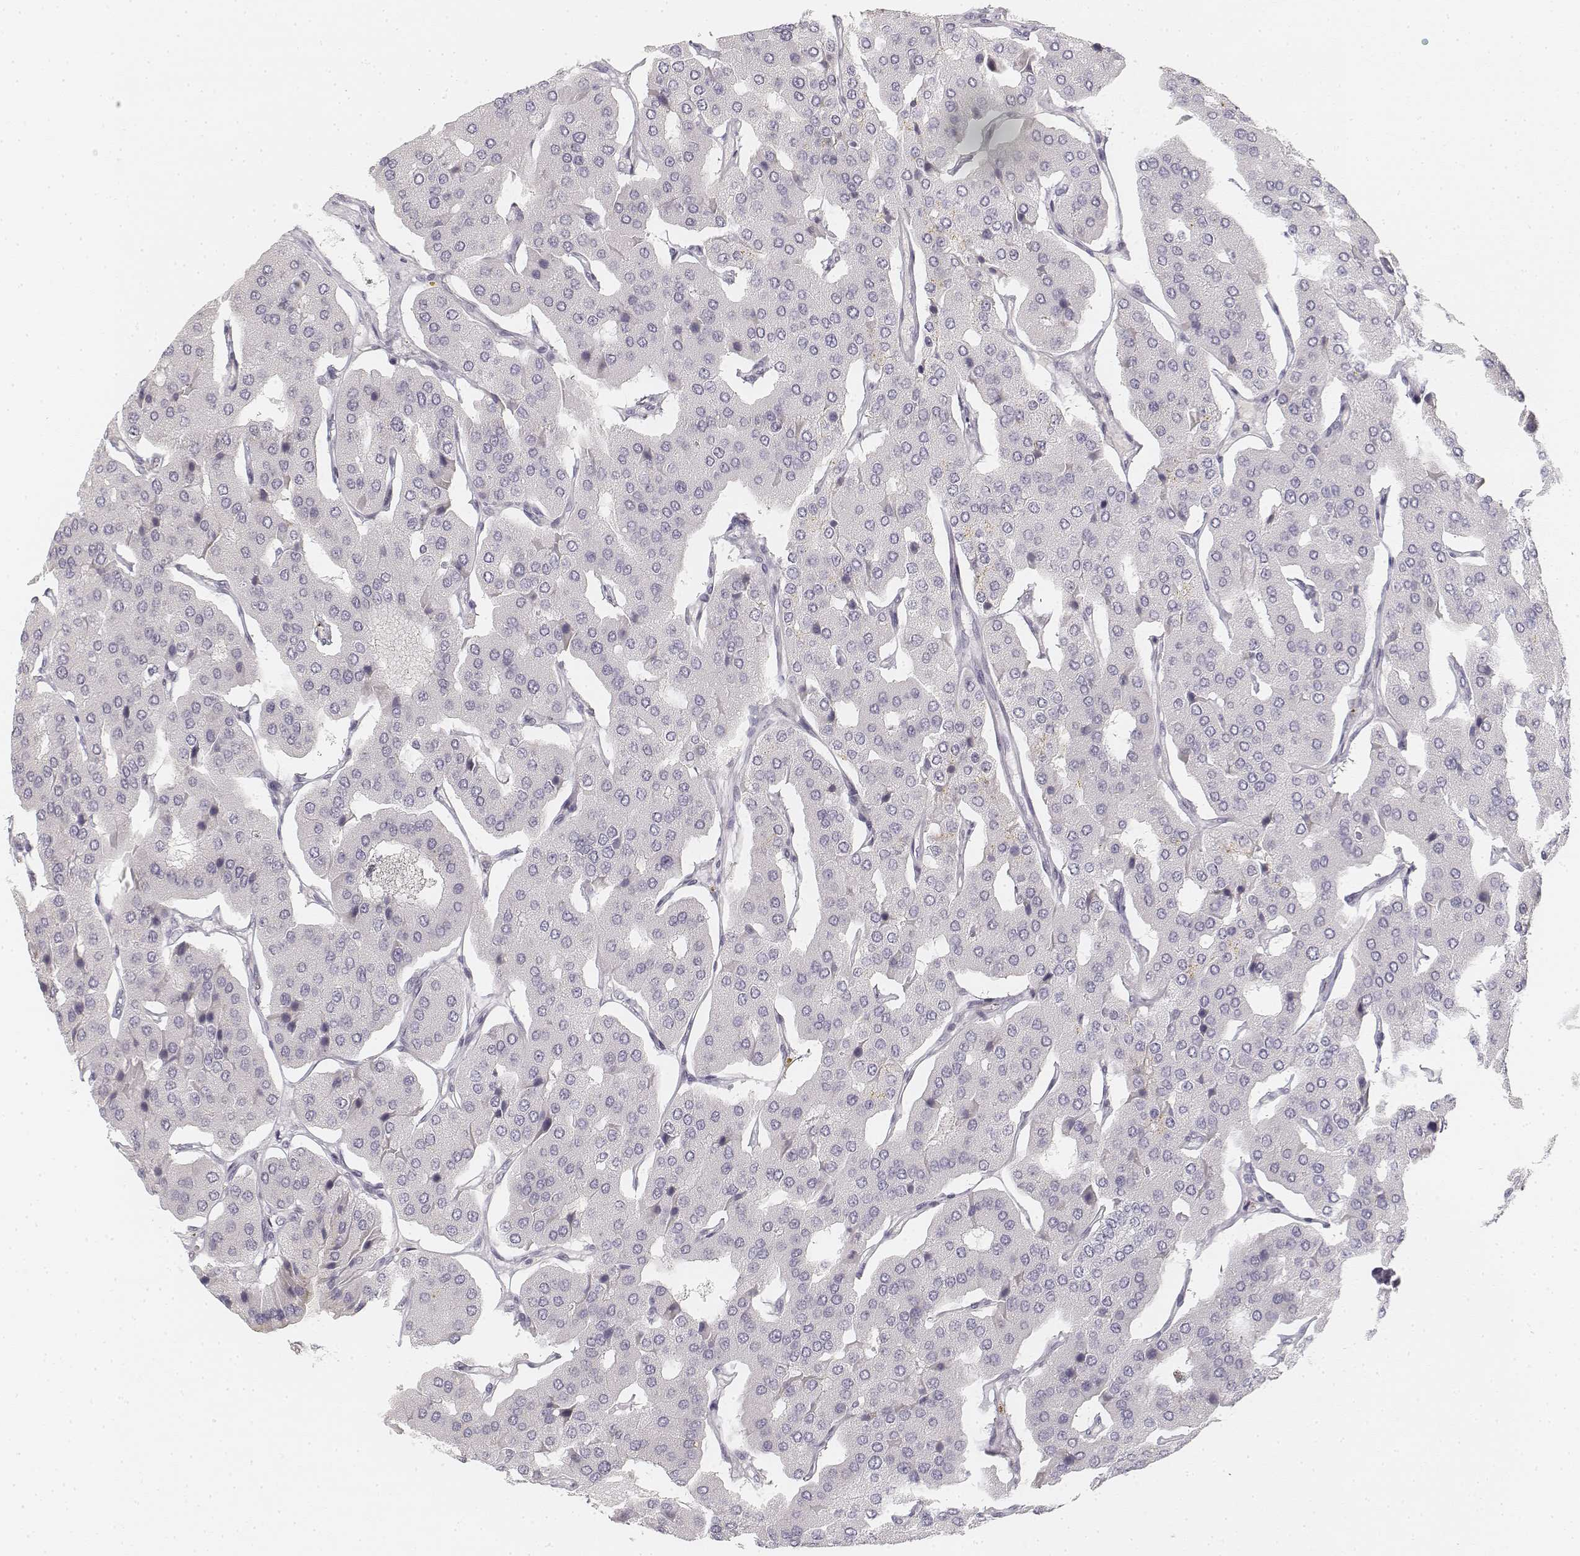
{"staining": {"intensity": "negative", "quantity": "none", "location": "none"}, "tissue": "parathyroid gland", "cell_type": "Glandular cells", "image_type": "normal", "snomed": [{"axis": "morphology", "description": "Normal tissue, NOS"}, {"axis": "morphology", "description": "Adenoma, NOS"}, {"axis": "topography", "description": "Parathyroid gland"}], "caption": "Immunohistochemical staining of benign parathyroid gland displays no significant staining in glandular cells. (DAB IHC with hematoxylin counter stain).", "gene": "DSG4", "patient": {"sex": "female", "age": 86}}